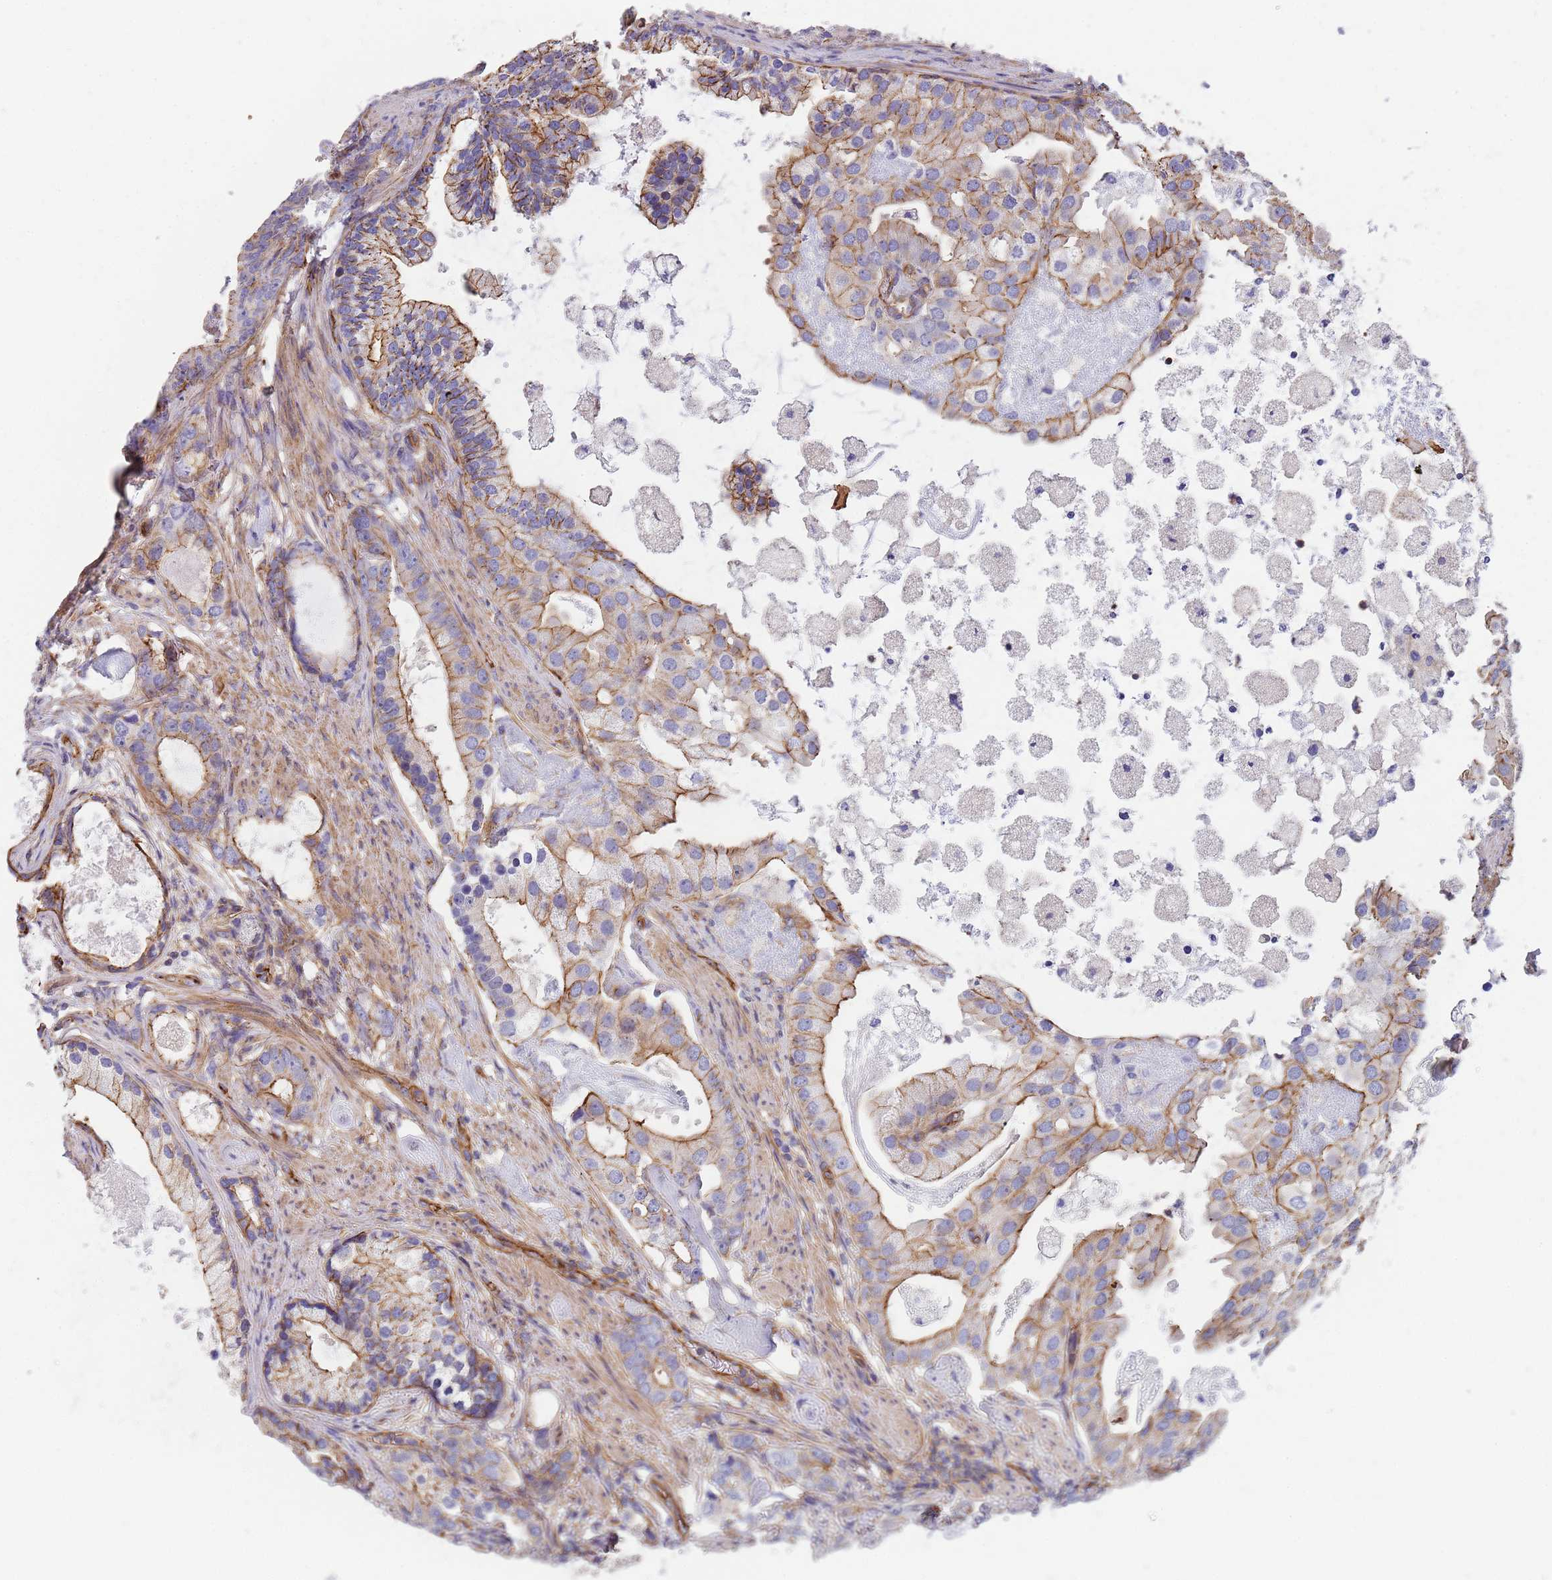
{"staining": {"intensity": "moderate", "quantity": ">75%", "location": "cytoplasmic/membranous"}, "tissue": "prostate cancer", "cell_type": "Tumor cells", "image_type": "cancer", "snomed": [{"axis": "morphology", "description": "Adenocarcinoma, Low grade"}, {"axis": "topography", "description": "Prostate"}], "caption": "Immunohistochemical staining of human prostate cancer (low-grade adenocarcinoma) exhibits moderate cytoplasmic/membranous protein positivity in approximately >75% of tumor cells.", "gene": "GFRAL", "patient": {"sex": "male", "age": 71}}